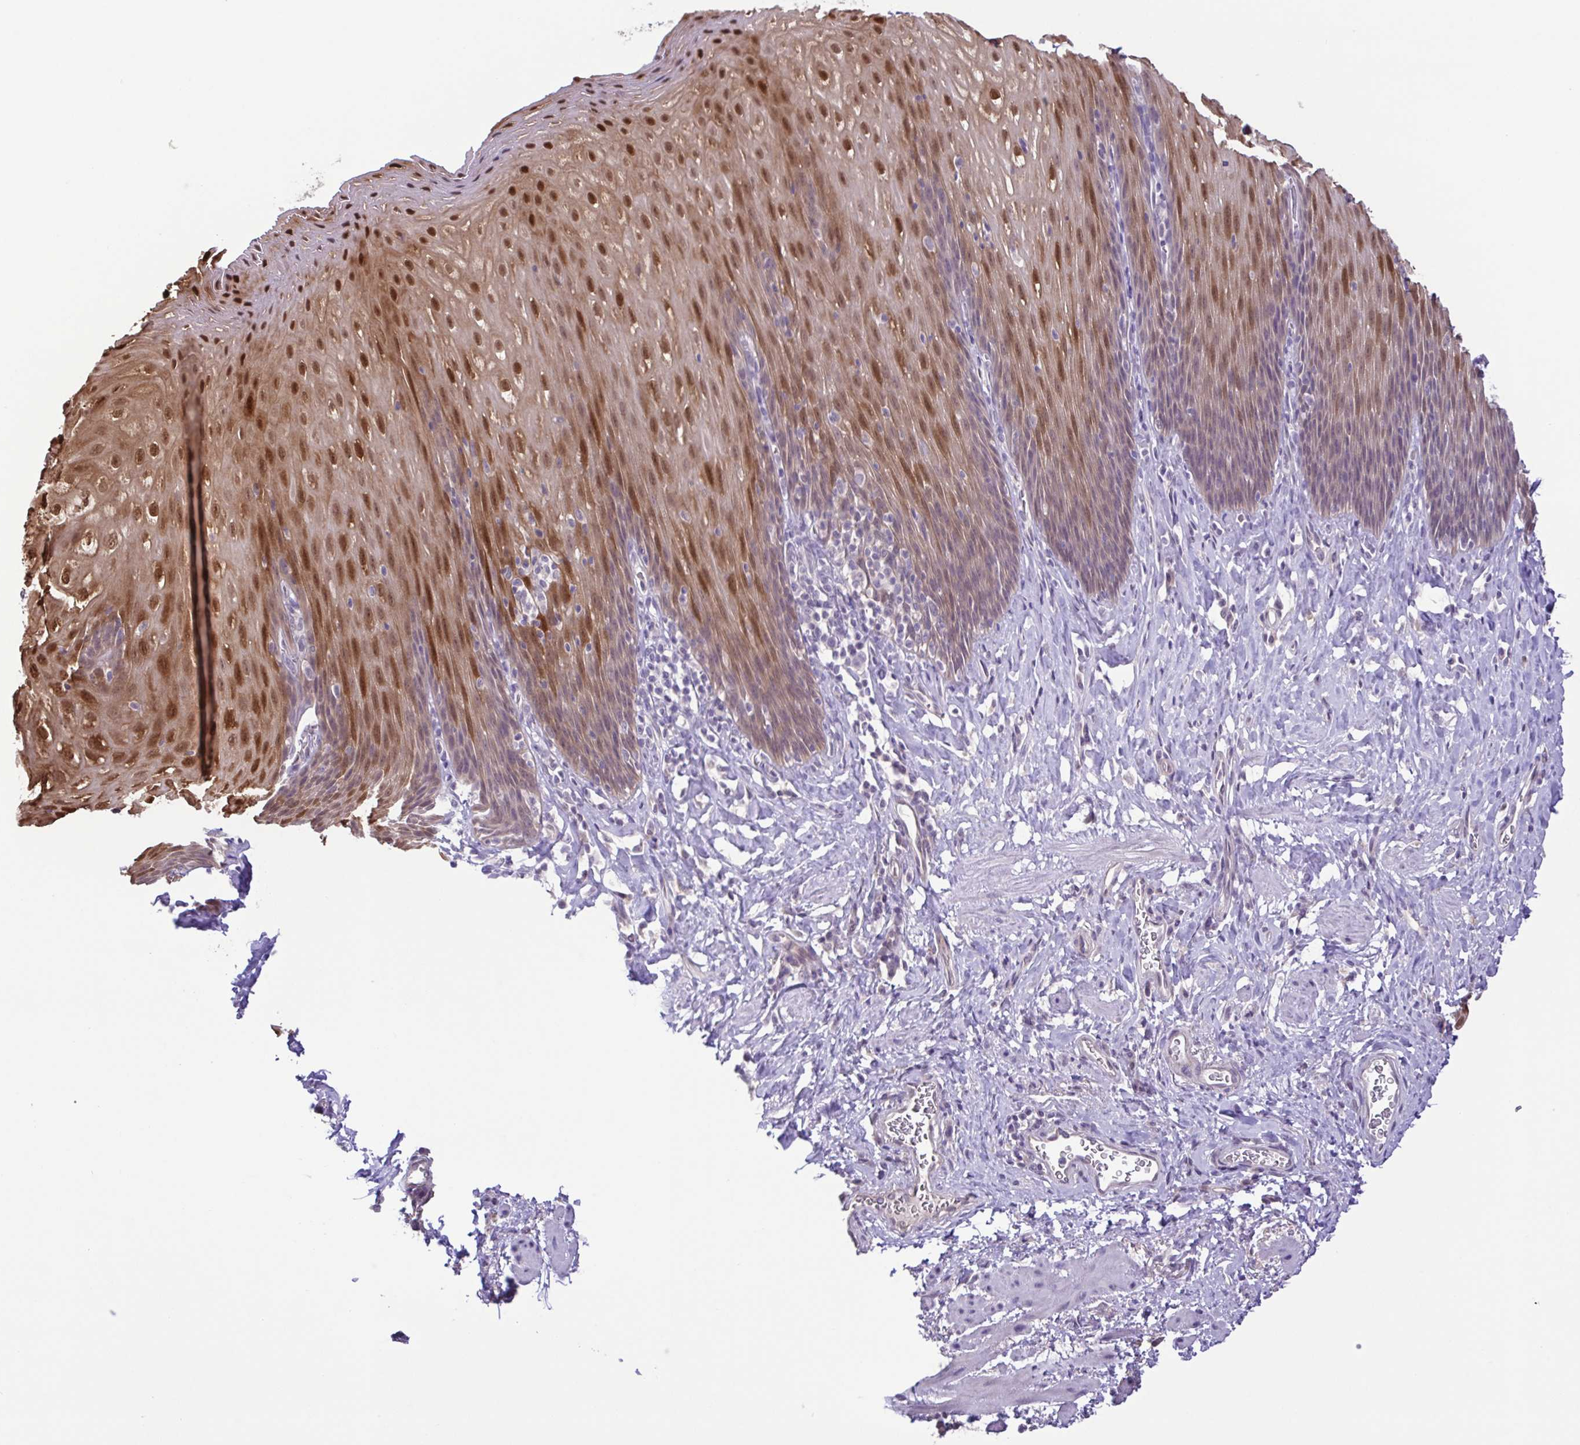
{"staining": {"intensity": "strong", "quantity": "25%-75%", "location": "cytoplasmic/membranous,nuclear"}, "tissue": "esophagus", "cell_type": "Squamous epithelial cells", "image_type": "normal", "snomed": [{"axis": "morphology", "description": "Normal tissue, NOS"}, {"axis": "topography", "description": "Esophagus"}], "caption": "Immunohistochemical staining of unremarkable esophagus shows strong cytoplasmic/membranous,nuclear protein staining in approximately 25%-75% of squamous epithelial cells.", "gene": "IL1RN", "patient": {"sex": "female", "age": 61}}